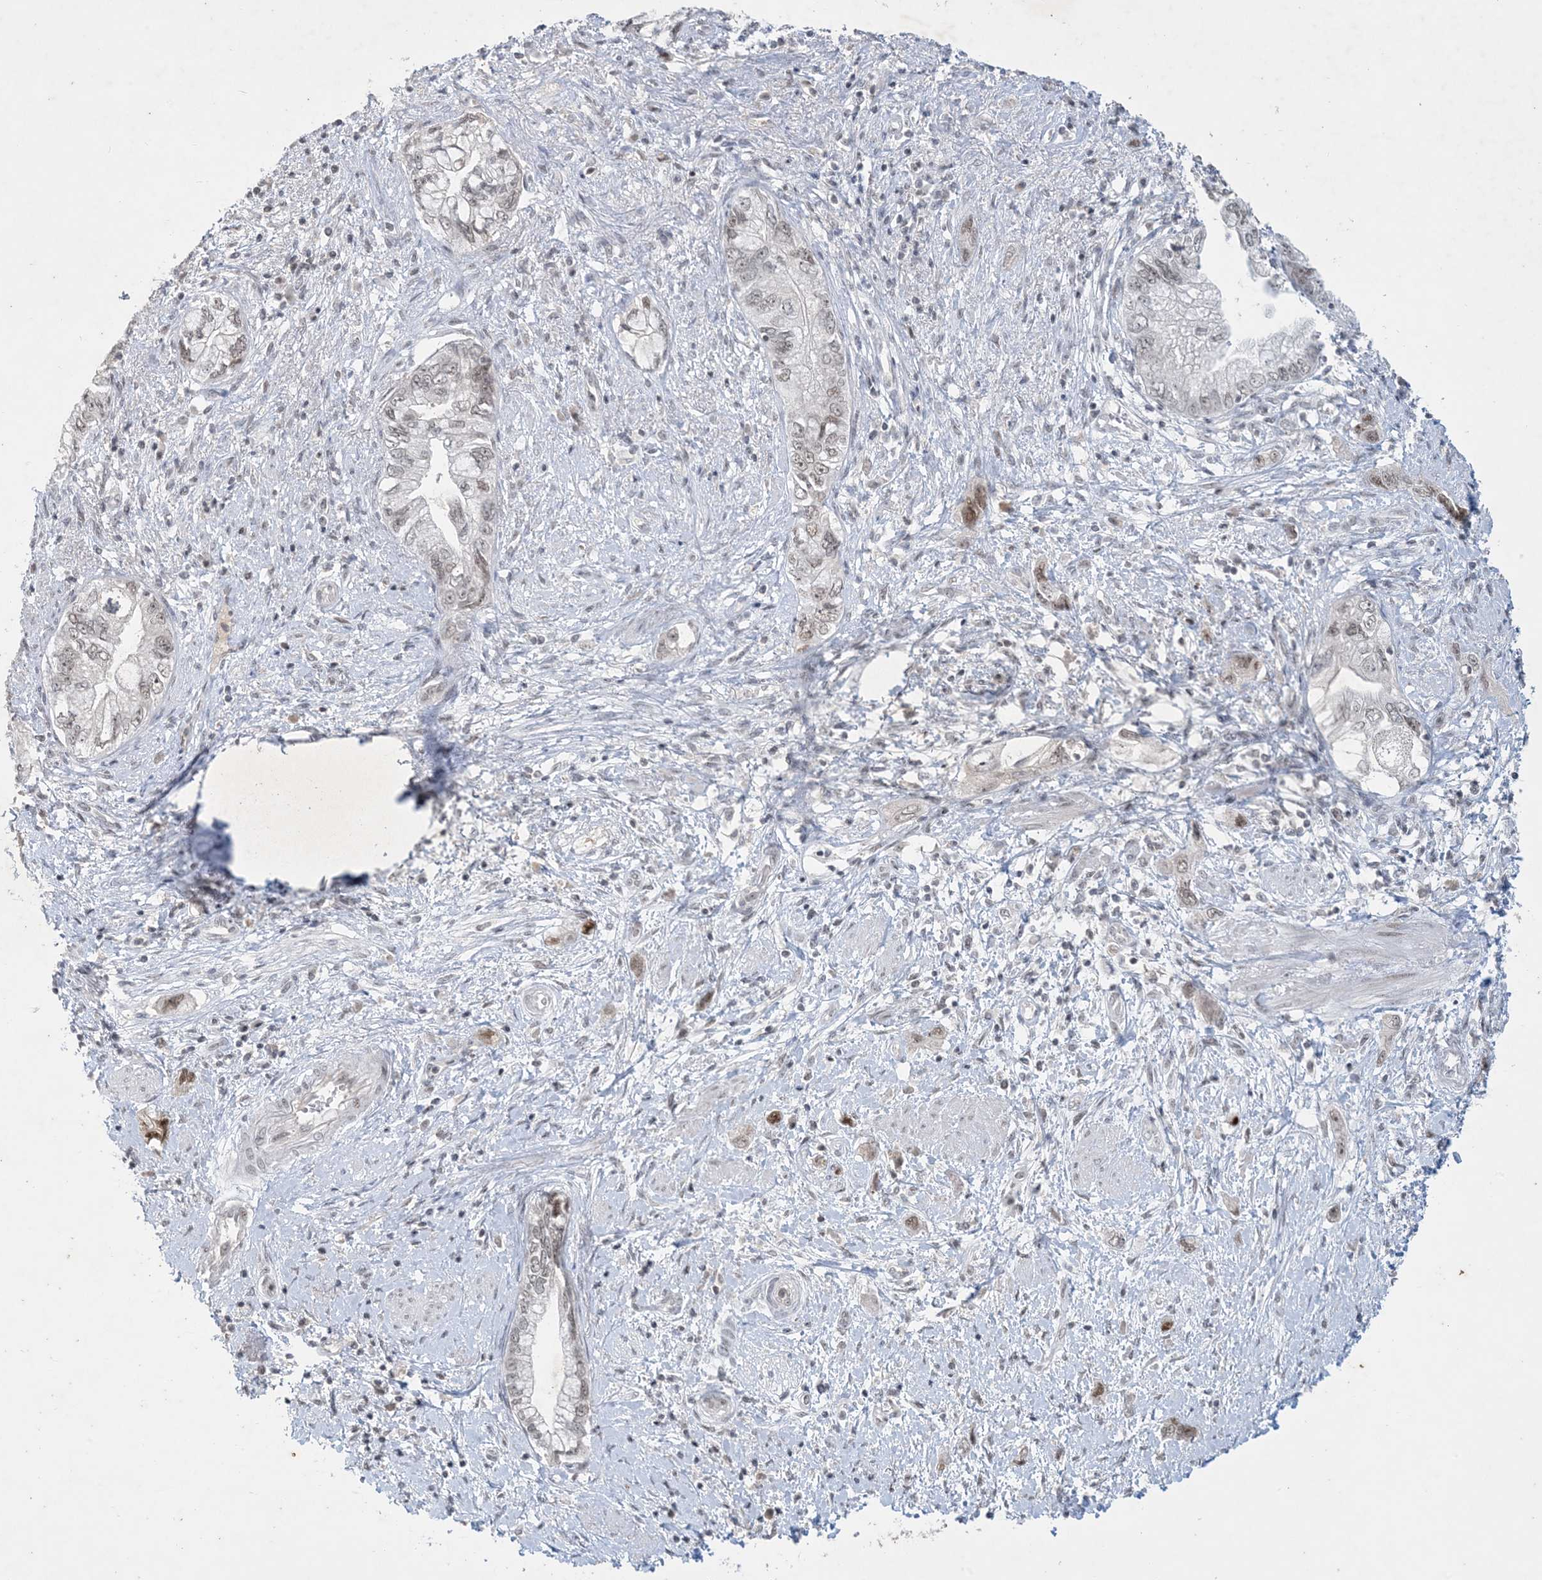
{"staining": {"intensity": "weak", "quantity": "25%-75%", "location": "nuclear"}, "tissue": "pancreatic cancer", "cell_type": "Tumor cells", "image_type": "cancer", "snomed": [{"axis": "morphology", "description": "Adenocarcinoma, NOS"}, {"axis": "topography", "description": "Pancreas"}], "caption": "Protein expression analysis of pancreatic cancer (adenocarcinoma) exhibits weak nuclear expression in approximately 25%-75% of tumor cells.", "gene": "ZNF674", "patient": {"sex": "female", "age": 73}}